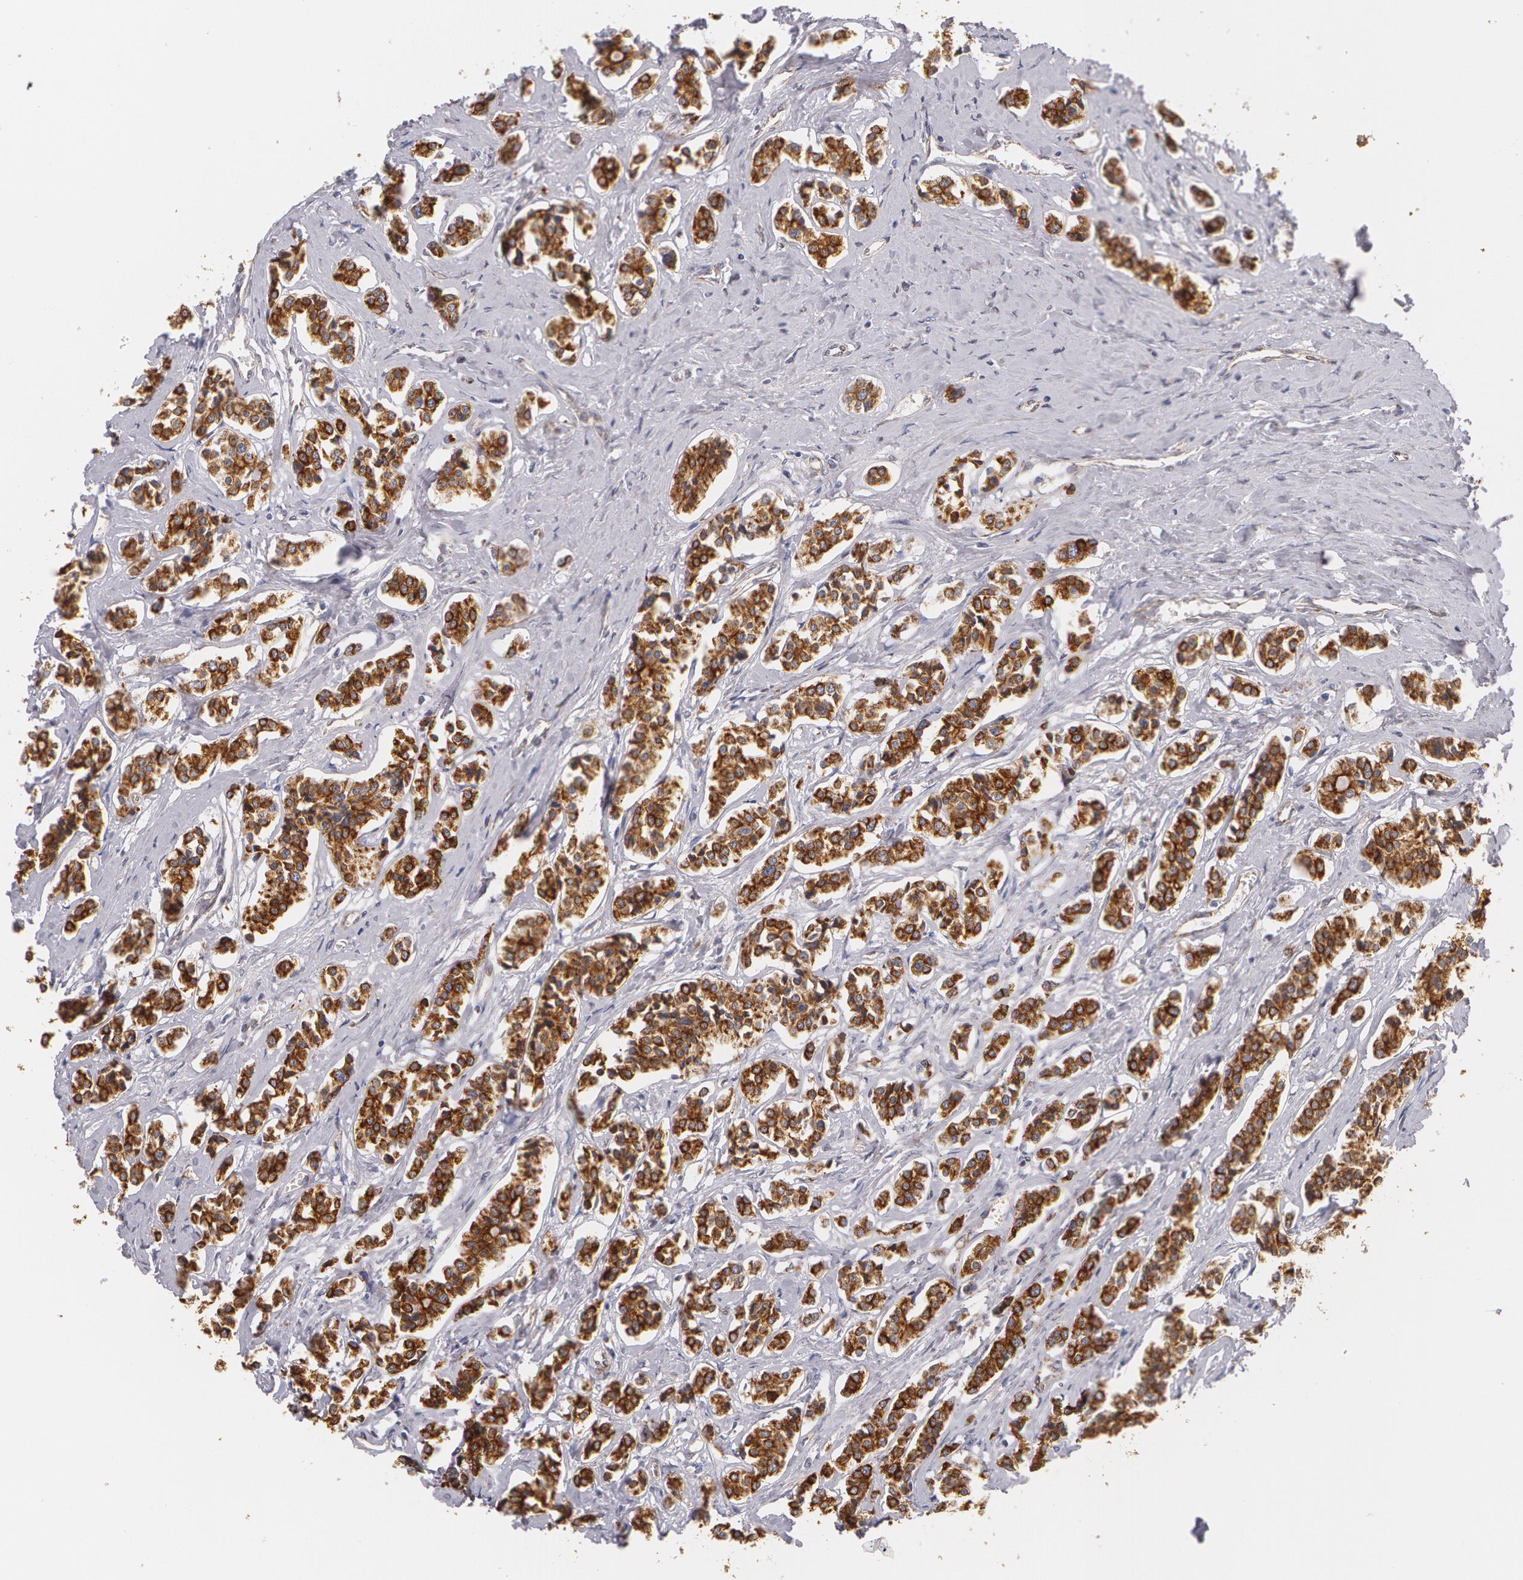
{"staining": {"intensity": "strong", "quantity": ">75%", "location": "cytoplasmic/membranous"}, "tissue": "carcinoid", "cell_type": "Tumor cells", "image_type": "cancer", "snomed": [{"axis": "morphology", "description": "Carcinoid, malignant, NOS"}, {"axis": "topography", "description": "Small intestine"}], "caption": "Strong cytoplasmic/membranous protein positivity is seen in about >75% of tumor cells in carcinoid.", "gene": "KRT18", "patient": {"sex": "male", "age": 63}}